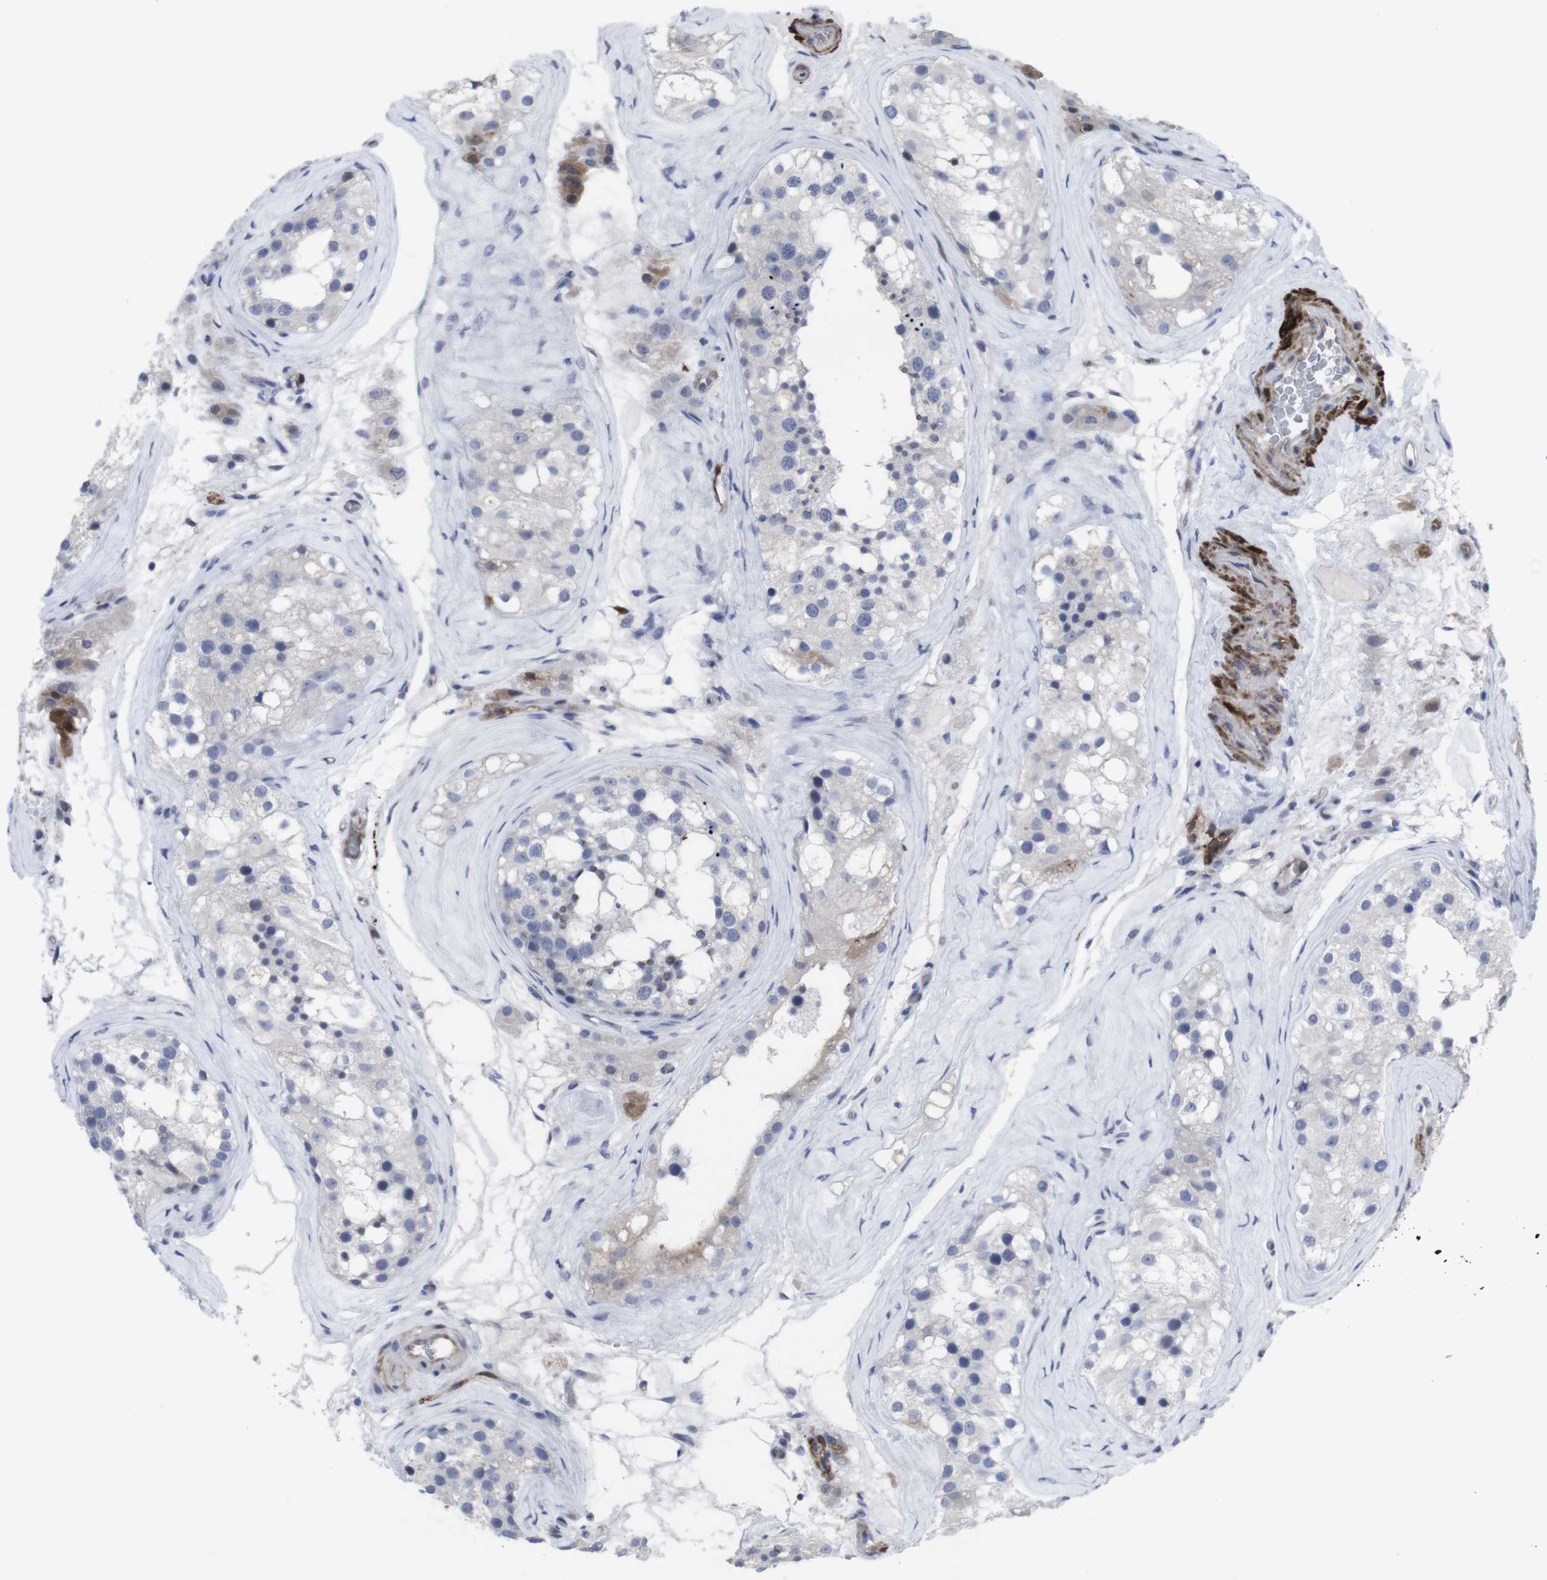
{"staining": {"intensity": "negative", "quantity": "none", "location": "none"}, "tissue": "testis", "cell_type": "Cells in seminiferous ducts", "image_type": "normal", "snomed": [{"axis": "morphology", "description": "Normal tissue, NOS"}, {"axis": "morphology", "description": "Seminoma, NOS"}, {"axis": "topography", "description": "Testis"}], "caption": "This is an IHC image of unremarkable human testis. There is no expression in cells in seminiferous ducts.", "gene": "SNCG", "patient": {"sex": "male", "age": 71}}